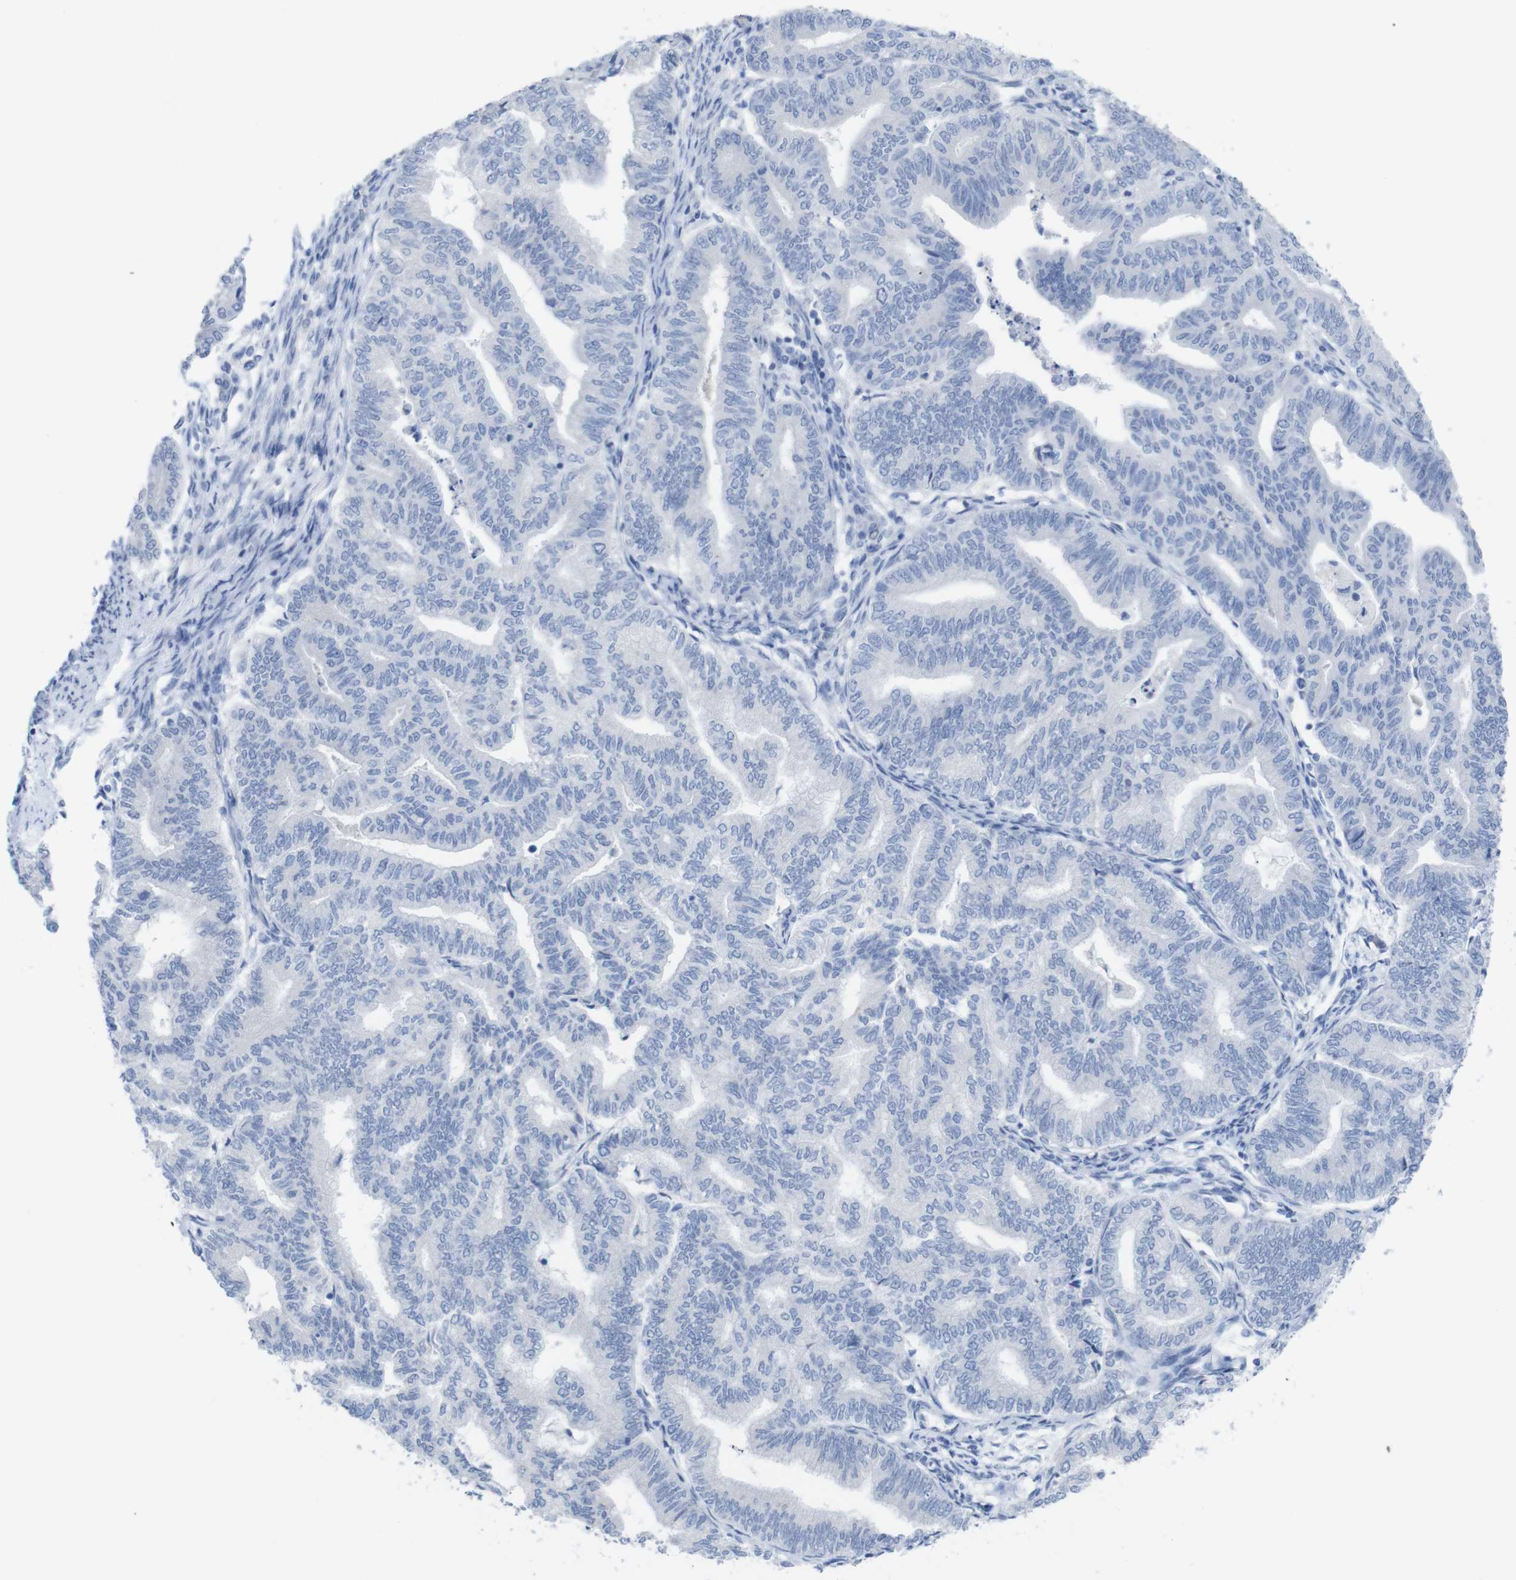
{"staining": {"intensity": "negative", "quantity": "none", "location": "none"}, "tissue": "endometrial cancer", "cell_type": "Tumor cells", "image_type": "cancer", "snomed": [{"axis": "morphology", "description": "Adenocarcinoma, NOS"}, {"axis": "topography", "description": "Endometrium"}], "caption": "Human endometrial cancer stained for a protein using immunohistochemistry (IHC) demonstrates no staining in tumor cells.", "gene": "PNMA1", "patient": {"sex": "female", "age": 79}}